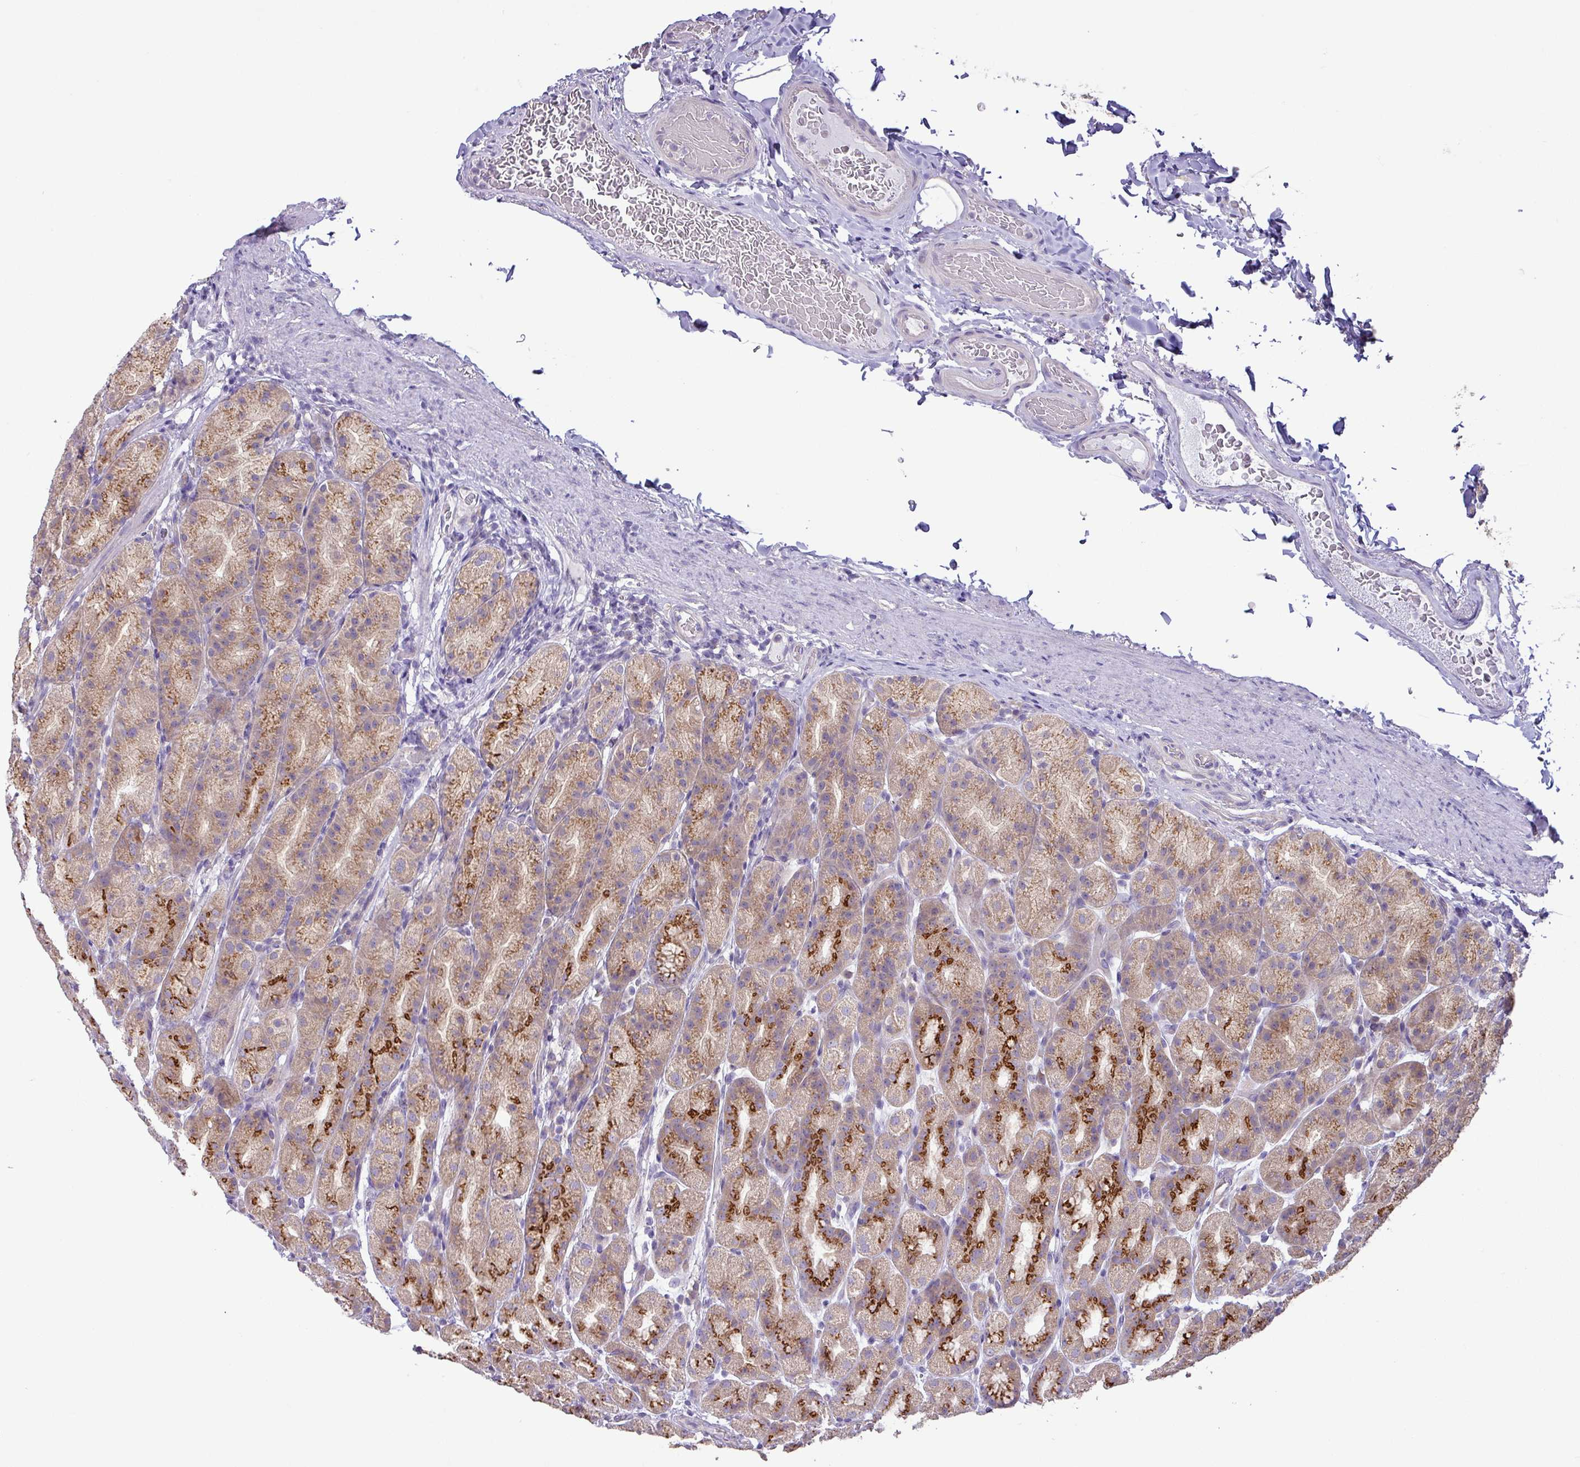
{"staining": {"intensity": "strong", "quantity": "25%-75%", "location": "cytoplasmic/membranous"}, "tissue": "stomach", "cell_type": "Glandular cells", "image_type": "normal", "snomed": [{"axis": "morphology", "description": "Normal tissue, NOS"}, {"axis": "topography", "description": "Stomach, upper"}, {"axis": "topography", "description": "Stomach"}], "caption": "This histopathology image reveals immunohistochemistry (IHC) staining of benign human stomach, with high strong cytoplasmic/membranous staining in about 25%-75% of glandular cells.", "gene": "GALNT12", "patient": {"sex": "male", "age": 68}}